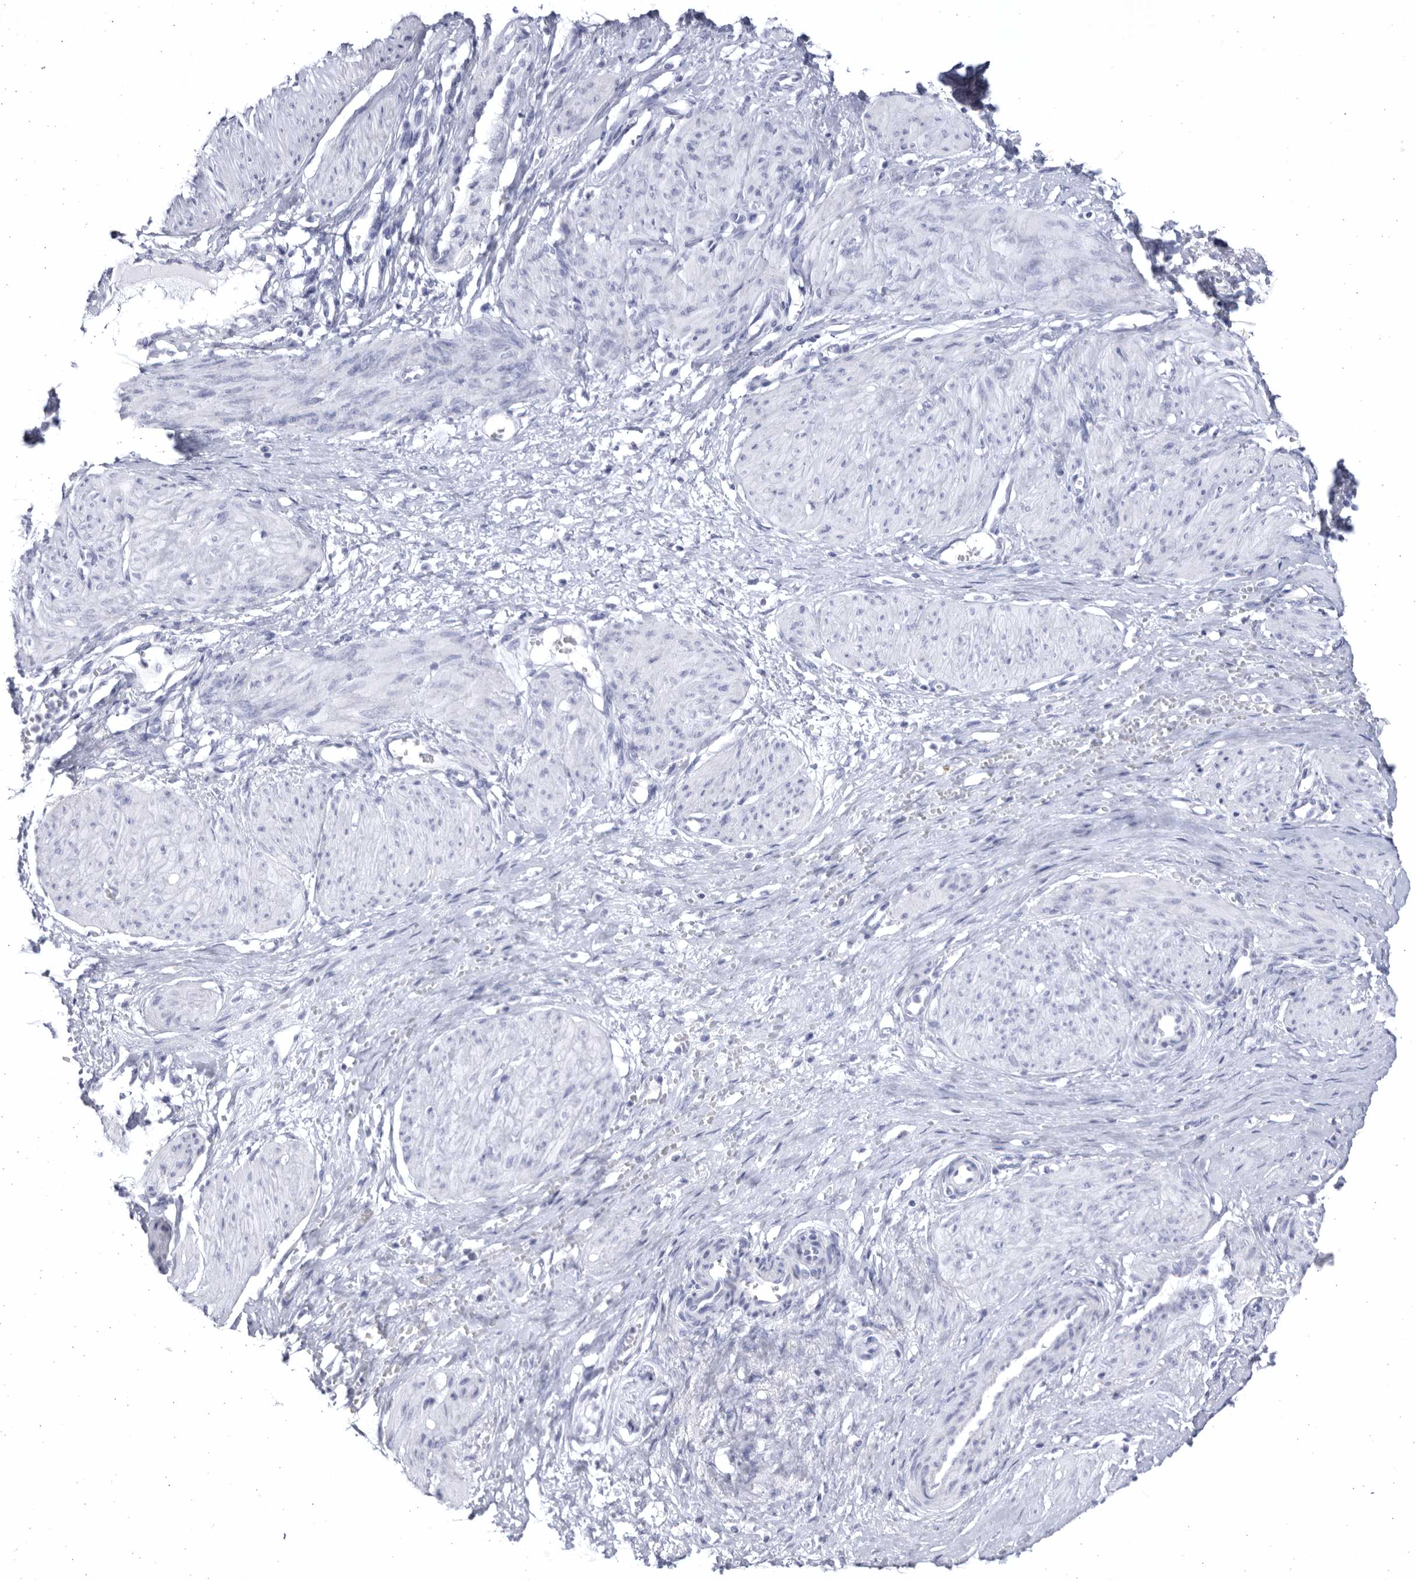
{"staining": {"intensity": "negative", "quantity": "none", "location": "none"}, "tissue": "smooth muscle", "cell_type": "Smooth muscle cells", "image_type": "normal", "snomed": [{"axis": "morphology", "description": "Normal tissue, NOS"}, {"axis": "topography", "description": "Endometrium"}], "caption": "DAB (3,3'-diaminobenzidine) immunohistochemical staining of benign human smooth muscle displays no significant staining in smooth muscle cells.", "gene": "CCDC181", "patient": {"sex": "female", "age": 33}}